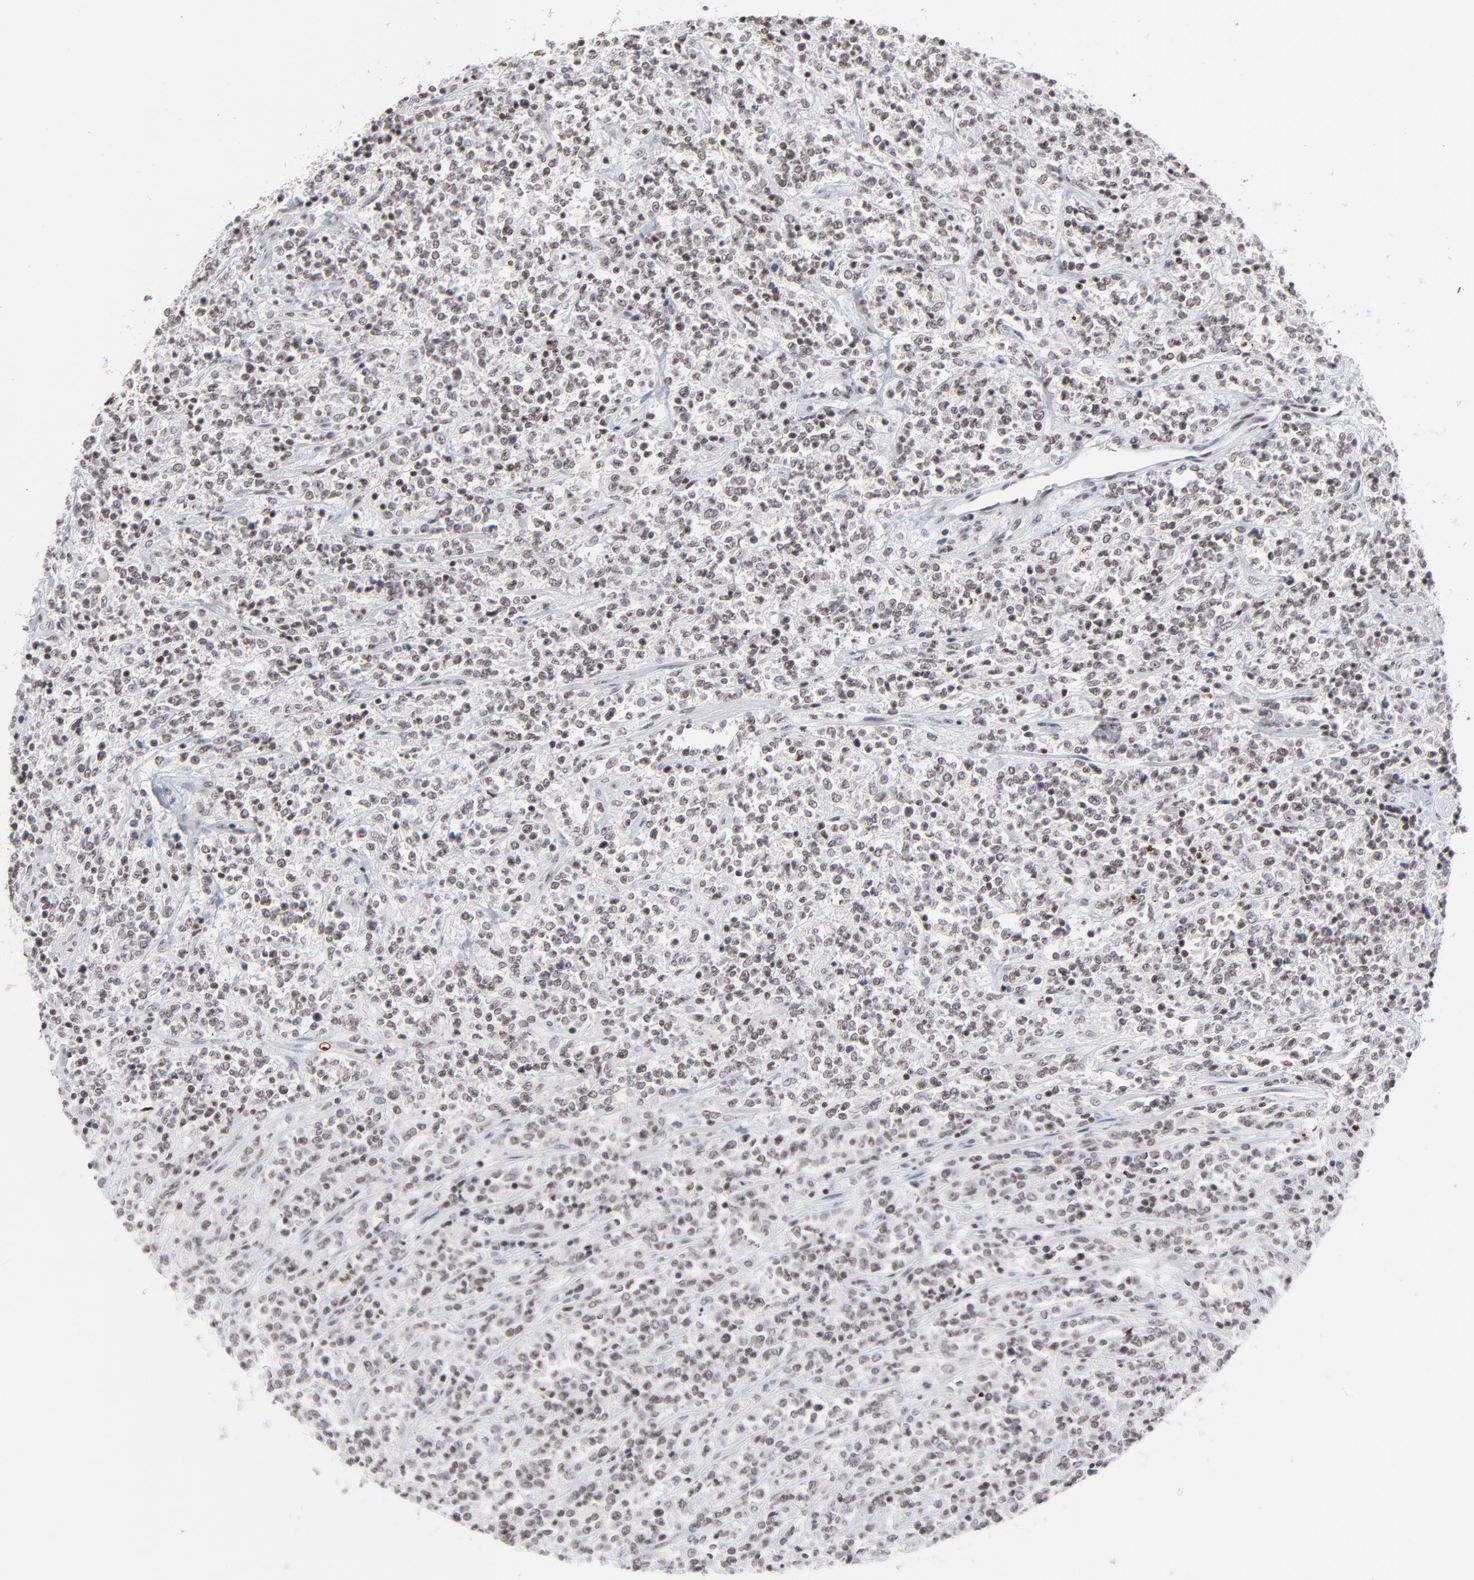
{"staining": {"intensity": "weak", "quantity": "25%-75%", "location": "nuclear"}, "tissue": "lymphoma", "cell_type": "Tumor cells", "image_type": "cancer", "snomed": [{"axis": "morphology", "description": "Malignant lymphoma, non-Hodgkin's type, High grade"}, {"axis": "topography", "description": "Soft tissue"}], "caption": "Human lymphoma stained for a protein (brown) exhibits weak nuclear positive positivity in about 25%-75% of tumor cells.", "gene": "ZNF143", "patient": {"sex": "male", "age": 18}}